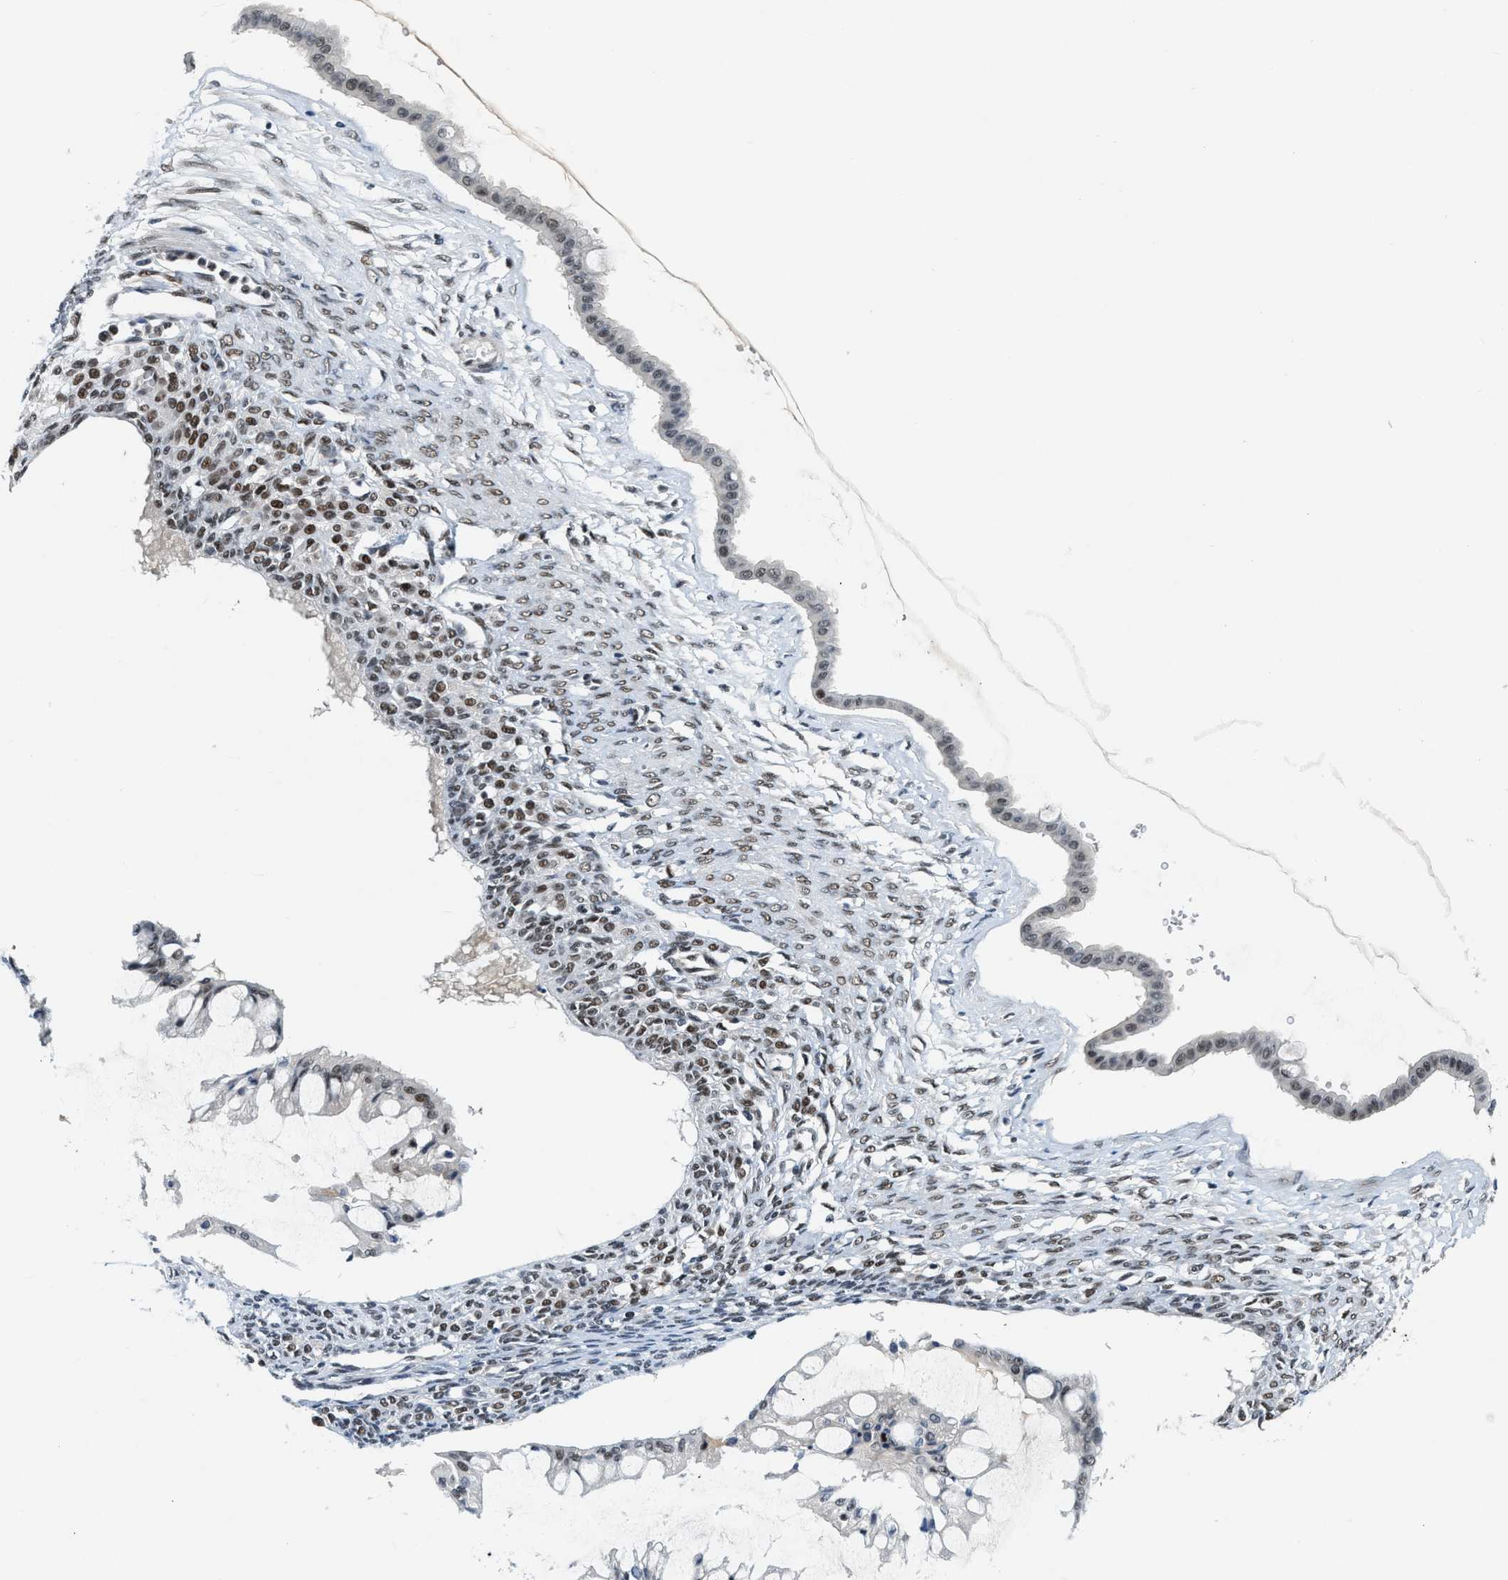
{"staining": {"intensity": "weak", "quantity": "25%-75%", "location": "nuclear"}, "tissue": "ovarian cancer", "cell_type": "Tumor cells", "image_type": "cancer", "snomed": [{"axis": "morphology", "description": "Cystadenocarcinoma, mucinous, NOS"}, {"axis": "topography", "description": "Ovary"}], "caption": "Immunohistochemistry (DAB (3,3'-diaminobenzidine)) staining of human ovarian cancer (mucinous cystadenocarcinoma) demonstrates weak nuclear protein staining in about 25%-75% of tumor cells.", "gene": "NCOA1", "patient": {"sex": "female", "age": 73}}